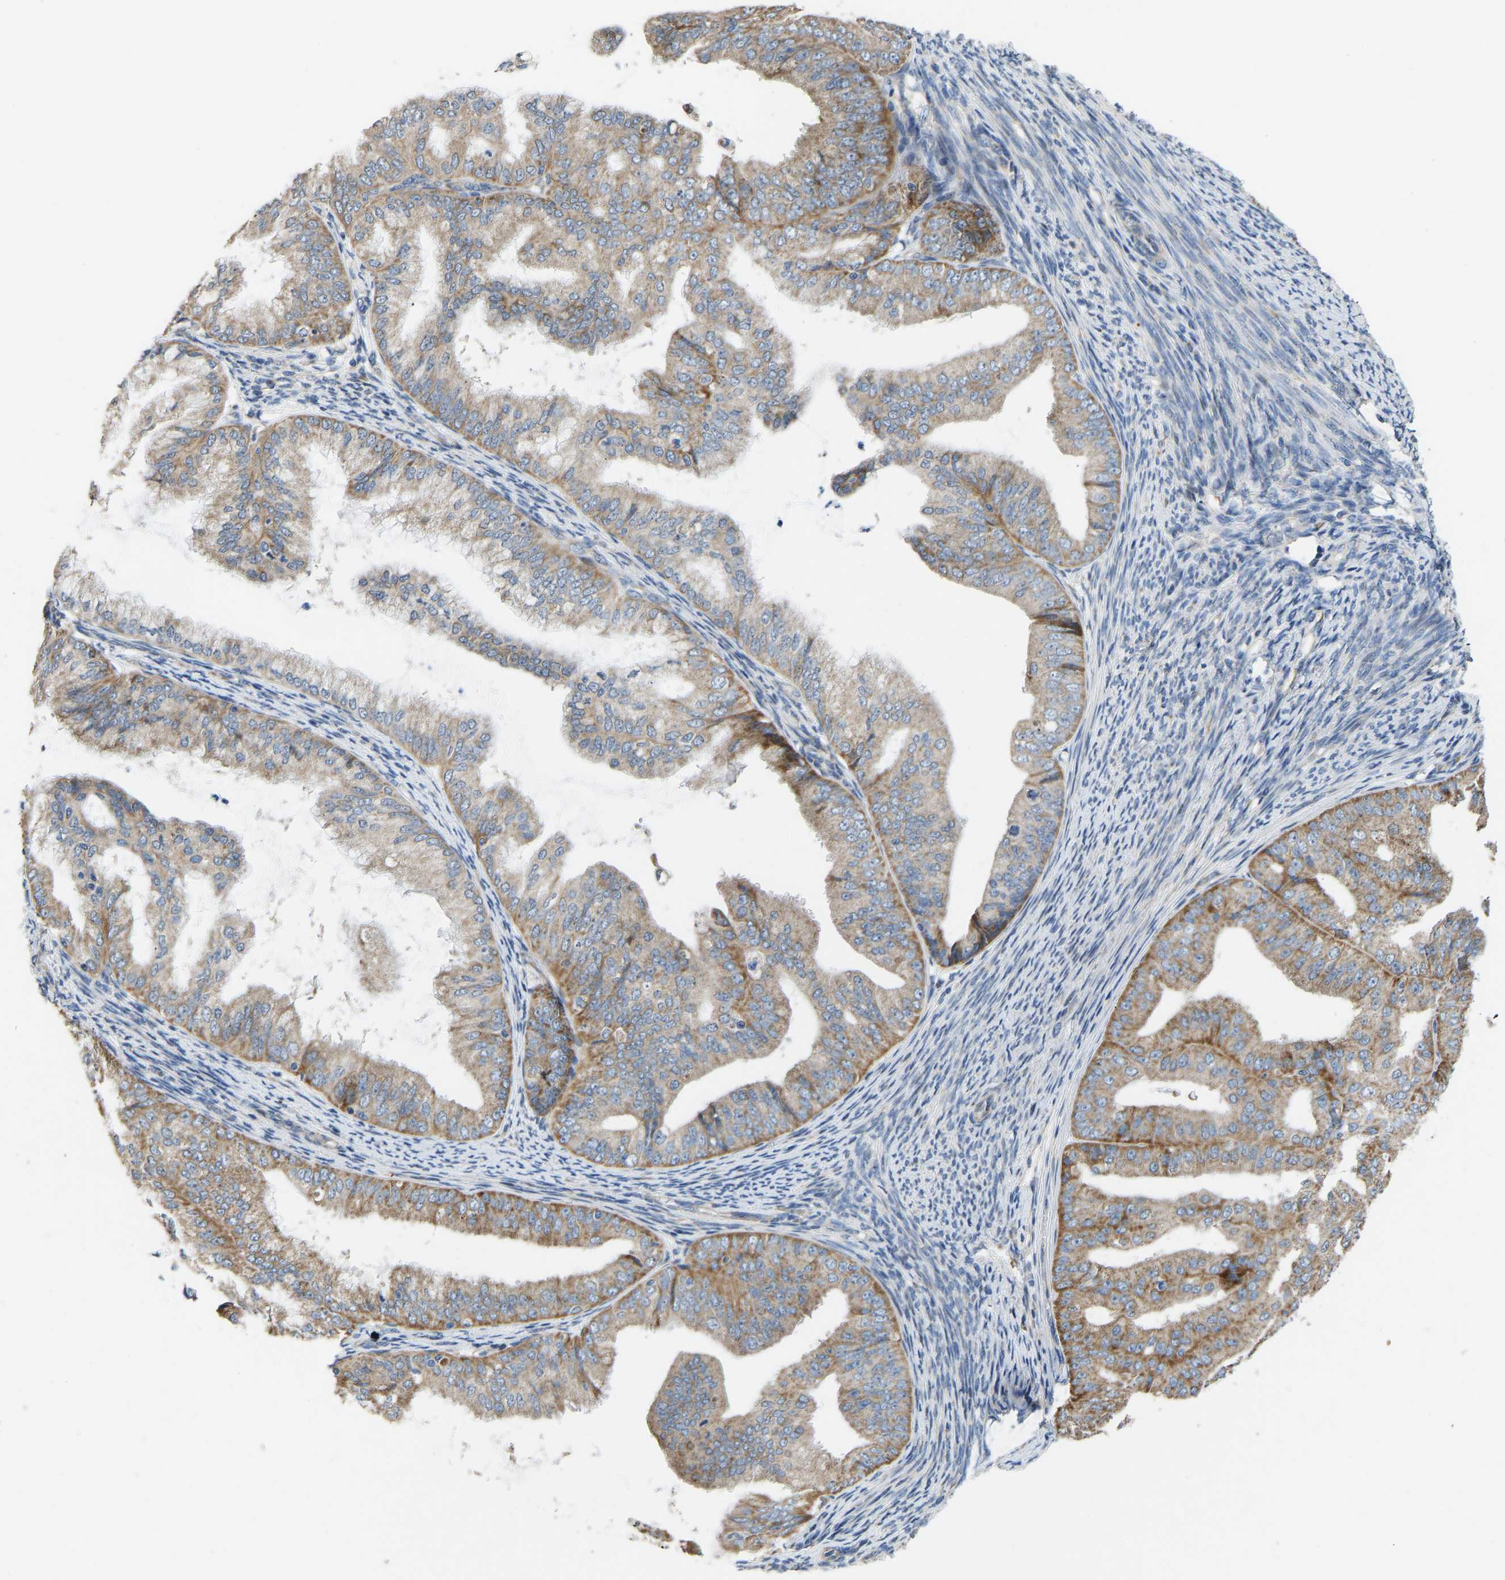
{"staining": {"intensity": "moderate", "quantity": ">75%", "location": "cytoplasmic/membranous"}, "tissue": "endometrial cancer", "cell_type": "Tumor cells", "image_type": "cancer", "snomed": [{"axis": "morphology", "description": "Adenocarcinoma, NOS"}, {"axis": "topography", "description": "Endometrium"}], "caption": "Endometrial adenocarcinoma tissue shows moderate cytoplasmic/membranous positivity in approximately >75% of tumor cells, visualized by immunohistochemistry. (Brightfield microscopy of DAB IHC at high magnification).", "gene": "TMEM150A", "patient": {"sex": "female", "age": 63}}